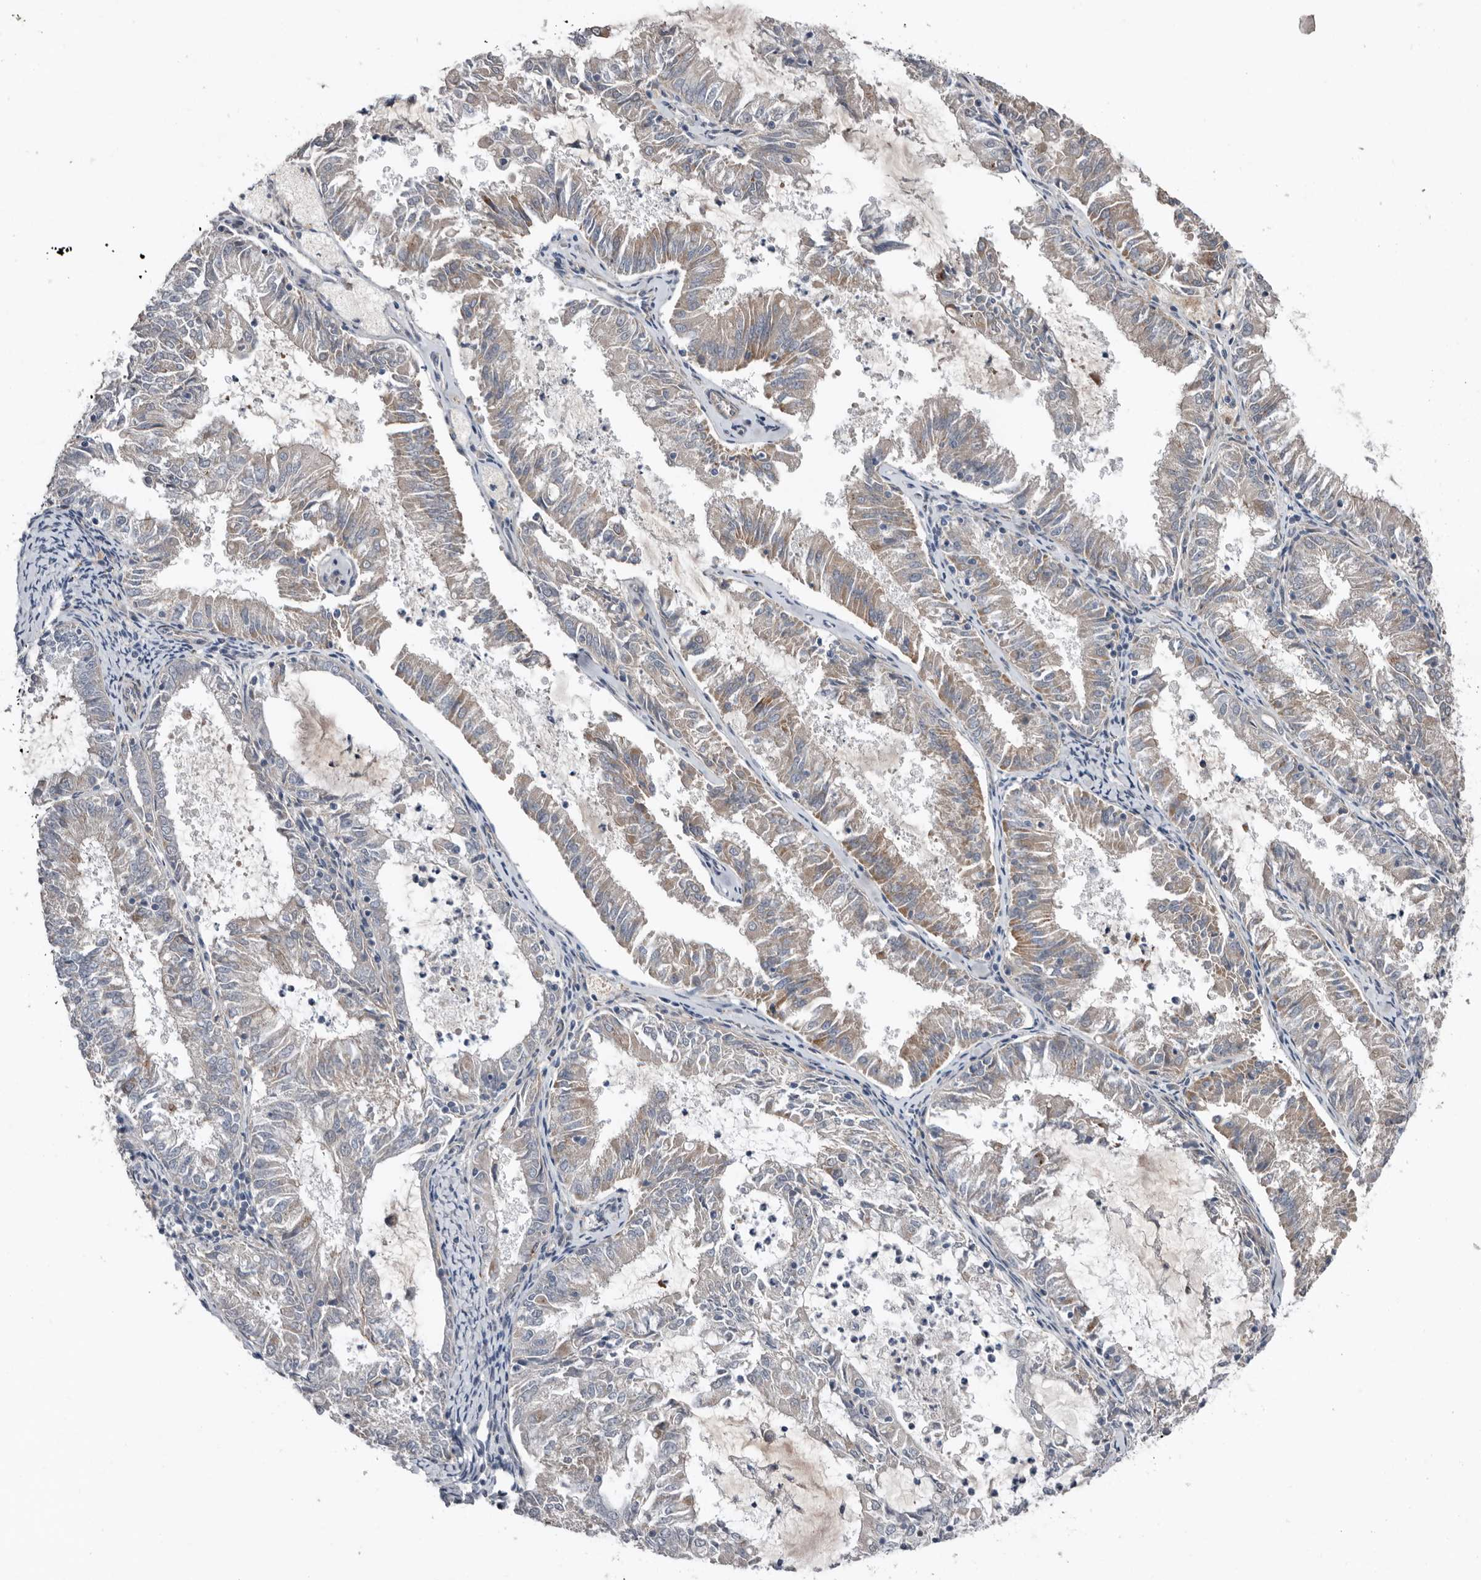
{"staining": {"intensity": "moderate", "quantity": "<25%", "location": "cytoplasmic/membranous"}, "tissue": "endometrial cancer", "cell_type": "Tumor cells", "image_type": "cancer", "snomed": [{"axis": "morphology", "description": "Adenocarcinoma, NOS"}, {"axis": "topography", "description": "Endometrium"}], "caption": "The micrograph shows immunohistochemical staining of adenocarcinoma (endometrial). There is moderate cytoplasmic/membranous staining is appreciated in about <25% of tumor cells.", "gene": "RANBP17", "patient": {"sex": "female", "age": 57}}